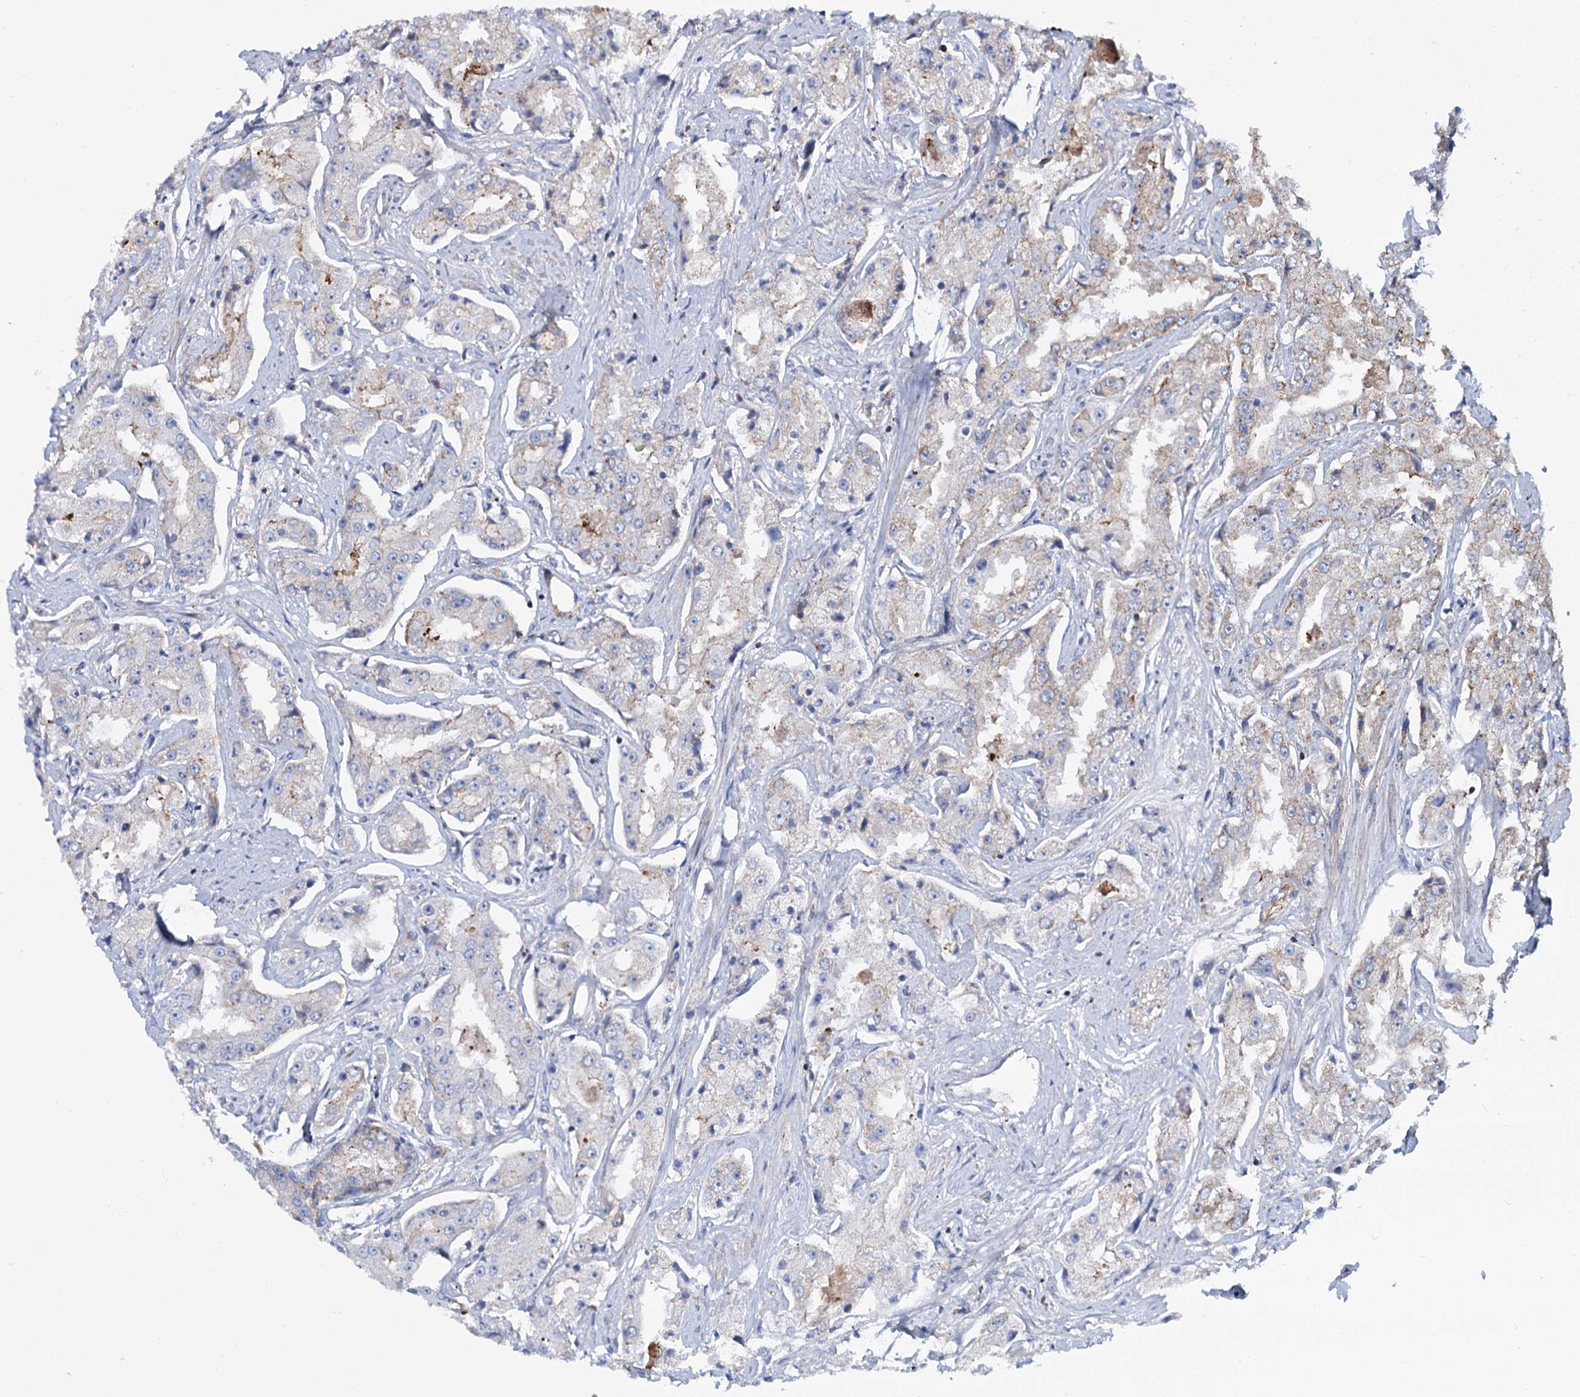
{"staining": {"intensity": "negative", "quantity": "none", "location": "none"}, "tissue": "prostate cancer", "cell_type": "Tumor cells", "image_type": "cancer", "snomed": [{"axis": "morphology", "description": "Adenocarcinoma, High grade"}, {"axis": "topography", "description": "Prostate"}], "caption": "This is an IHC photomicrograph of prostate cancer (adenocarcinoma (high-grade)). There is no staining in tumor cells.", "gene": "PSEN1", "patient": {"sex": "male", "age": 73}}